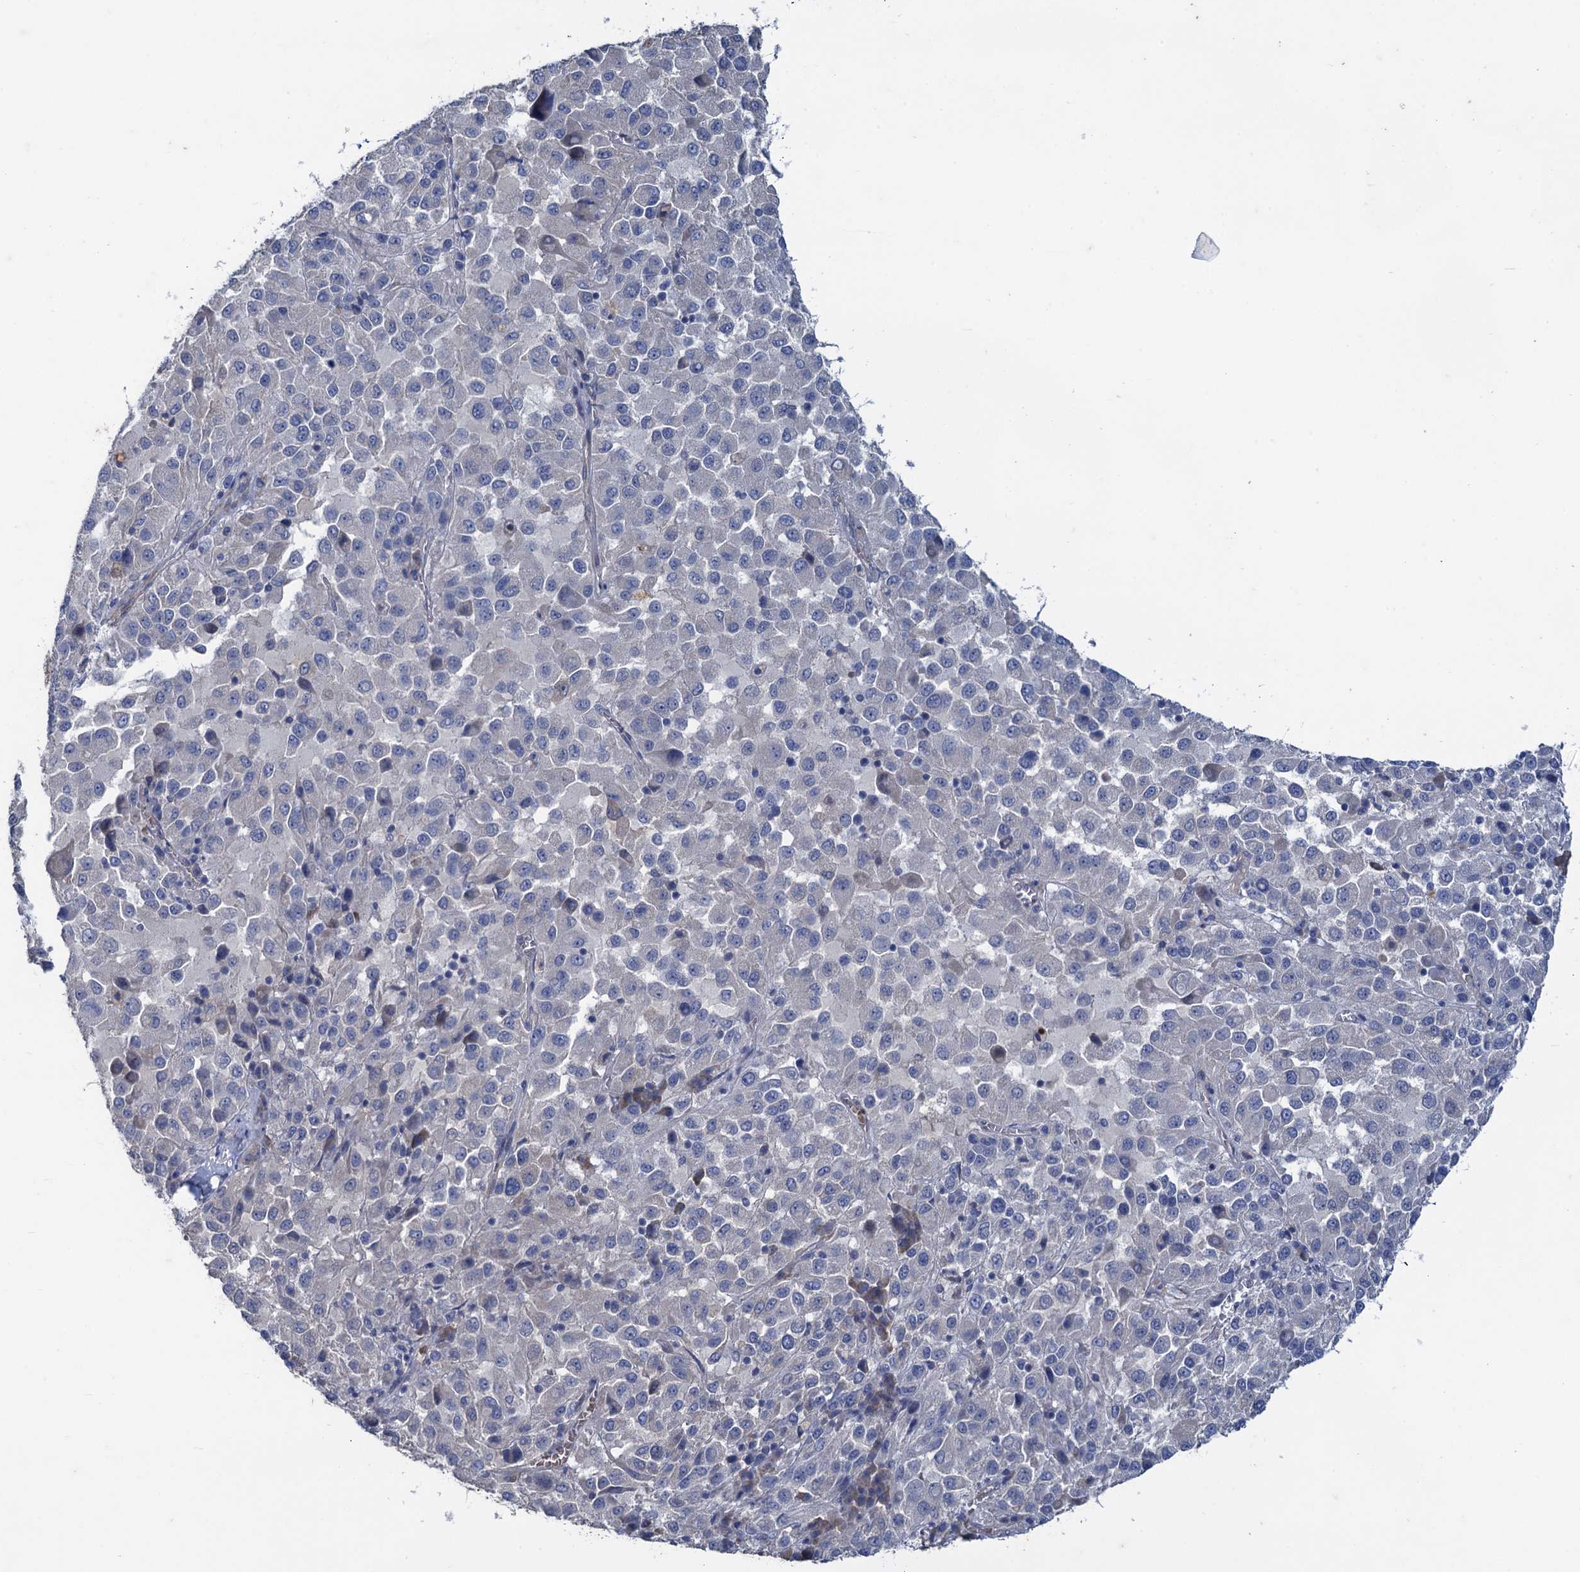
{"staining": {"intensity": "negative", "quantity": "none", "location": "none"}, "tissue": "melanoma", "cell_type": "Tumor cells", "image_type": "cancer", "snomed": [{"axis": "morphology", "description": "Malignant melanoma, Metastatic site"}, {"axis": "topography", "description": "Lung"}], "caption": "This is a image of immunohistochemistry (IHC) staining of malignant melanoma (metastatic site), which shows no staining in tumor cells.", "gene": "SMCO3", "patient": {"sex": "male", "age": 64}}